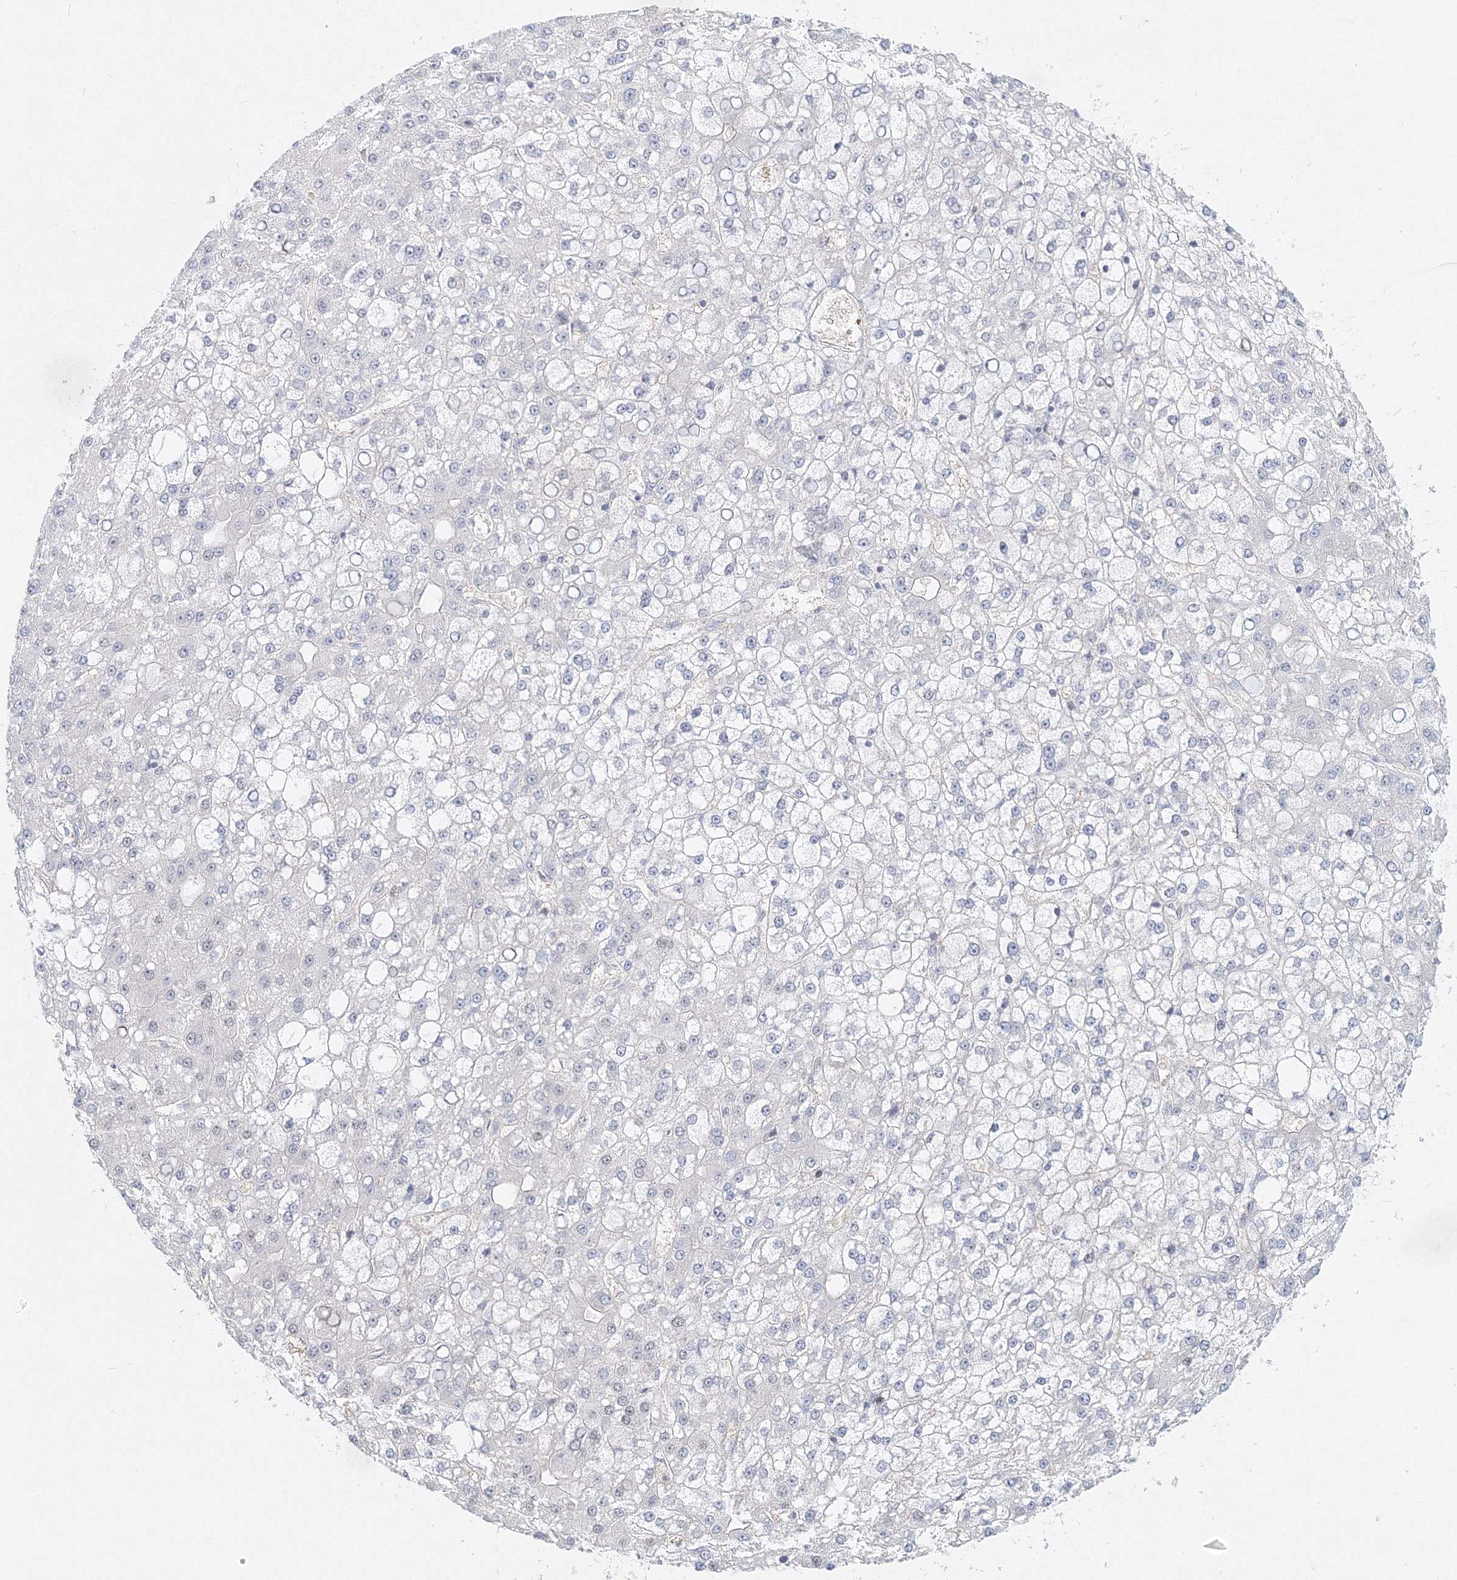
{"staining": {"intensity": "negative", "quantity": "none", "location": "none"}, "tissue": "liver cancer", "cell_type": "Tumor cells", "image_type": "cancer", "snomed": [{"axis": "morphology", "description": "Carcinoma, Hepatocellular, NOS"}, {"axis": "topography", "description": "Liver"}], "caption": "DAB immunohistochemical staining of human hepatocellular carcinoma (liver) reveals no significant staining in tumor cells.", "gene": "ARHGAP21", "patient": {"sex": "male", "age": 67}}